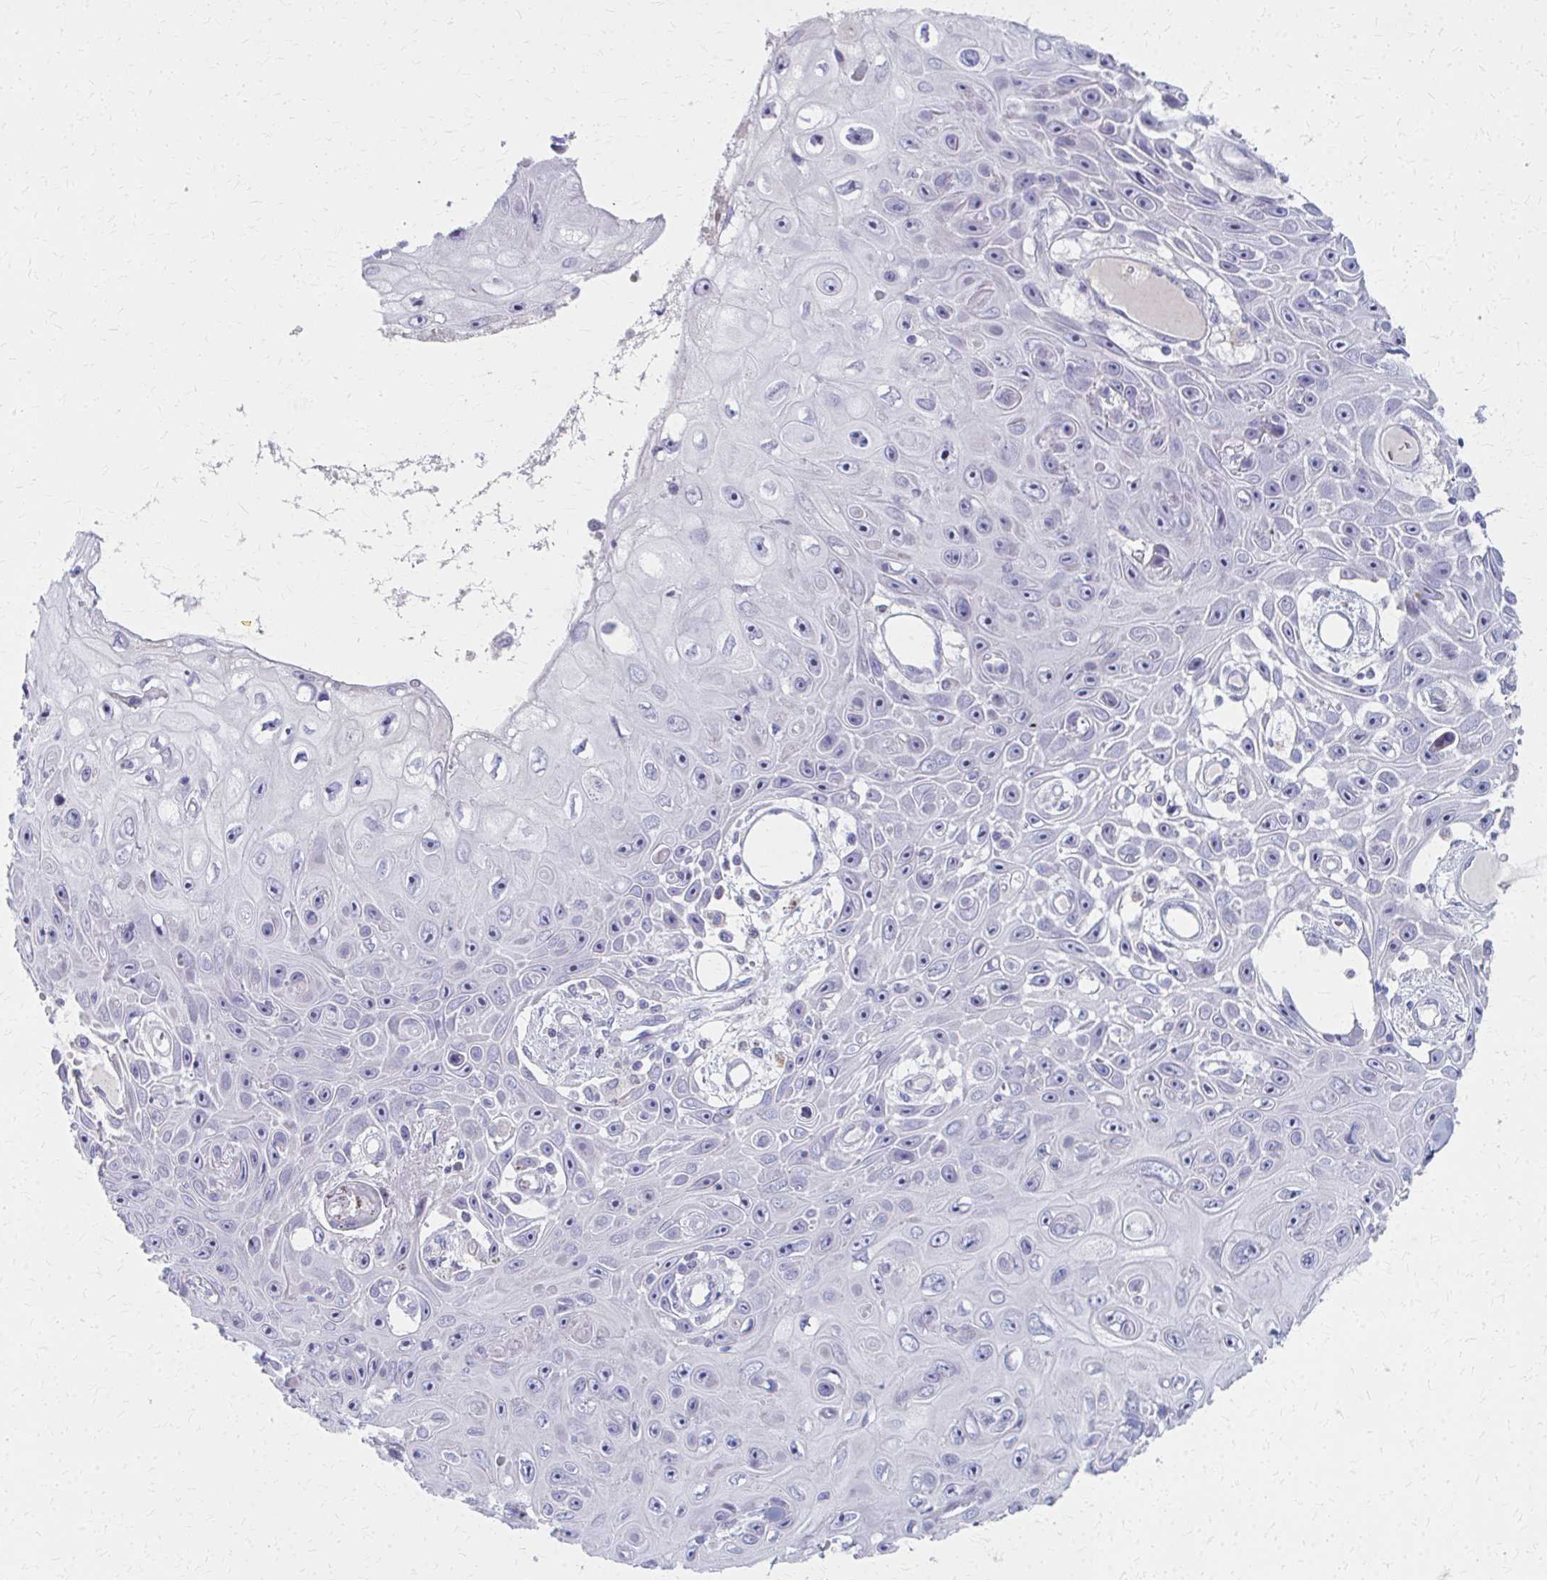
{"staining": {"intensity": "negative", "quantity": "none", "location": "none"}, "tissue": "skin cancer", "cell_type": "Tumor cells", "image_type": "cancer", "snomed": [{"axis": "morphology", "description": "Squamous cell carcinoma, NOS"}, {"axis": "topography", "description": "Skin"}], "caption": "The histopathology image exhibits no staining of tumor cells in skin squamous cell carcinoma.", "gene": "MS4A2", "patient": {"sex": "male", "age": 82}}